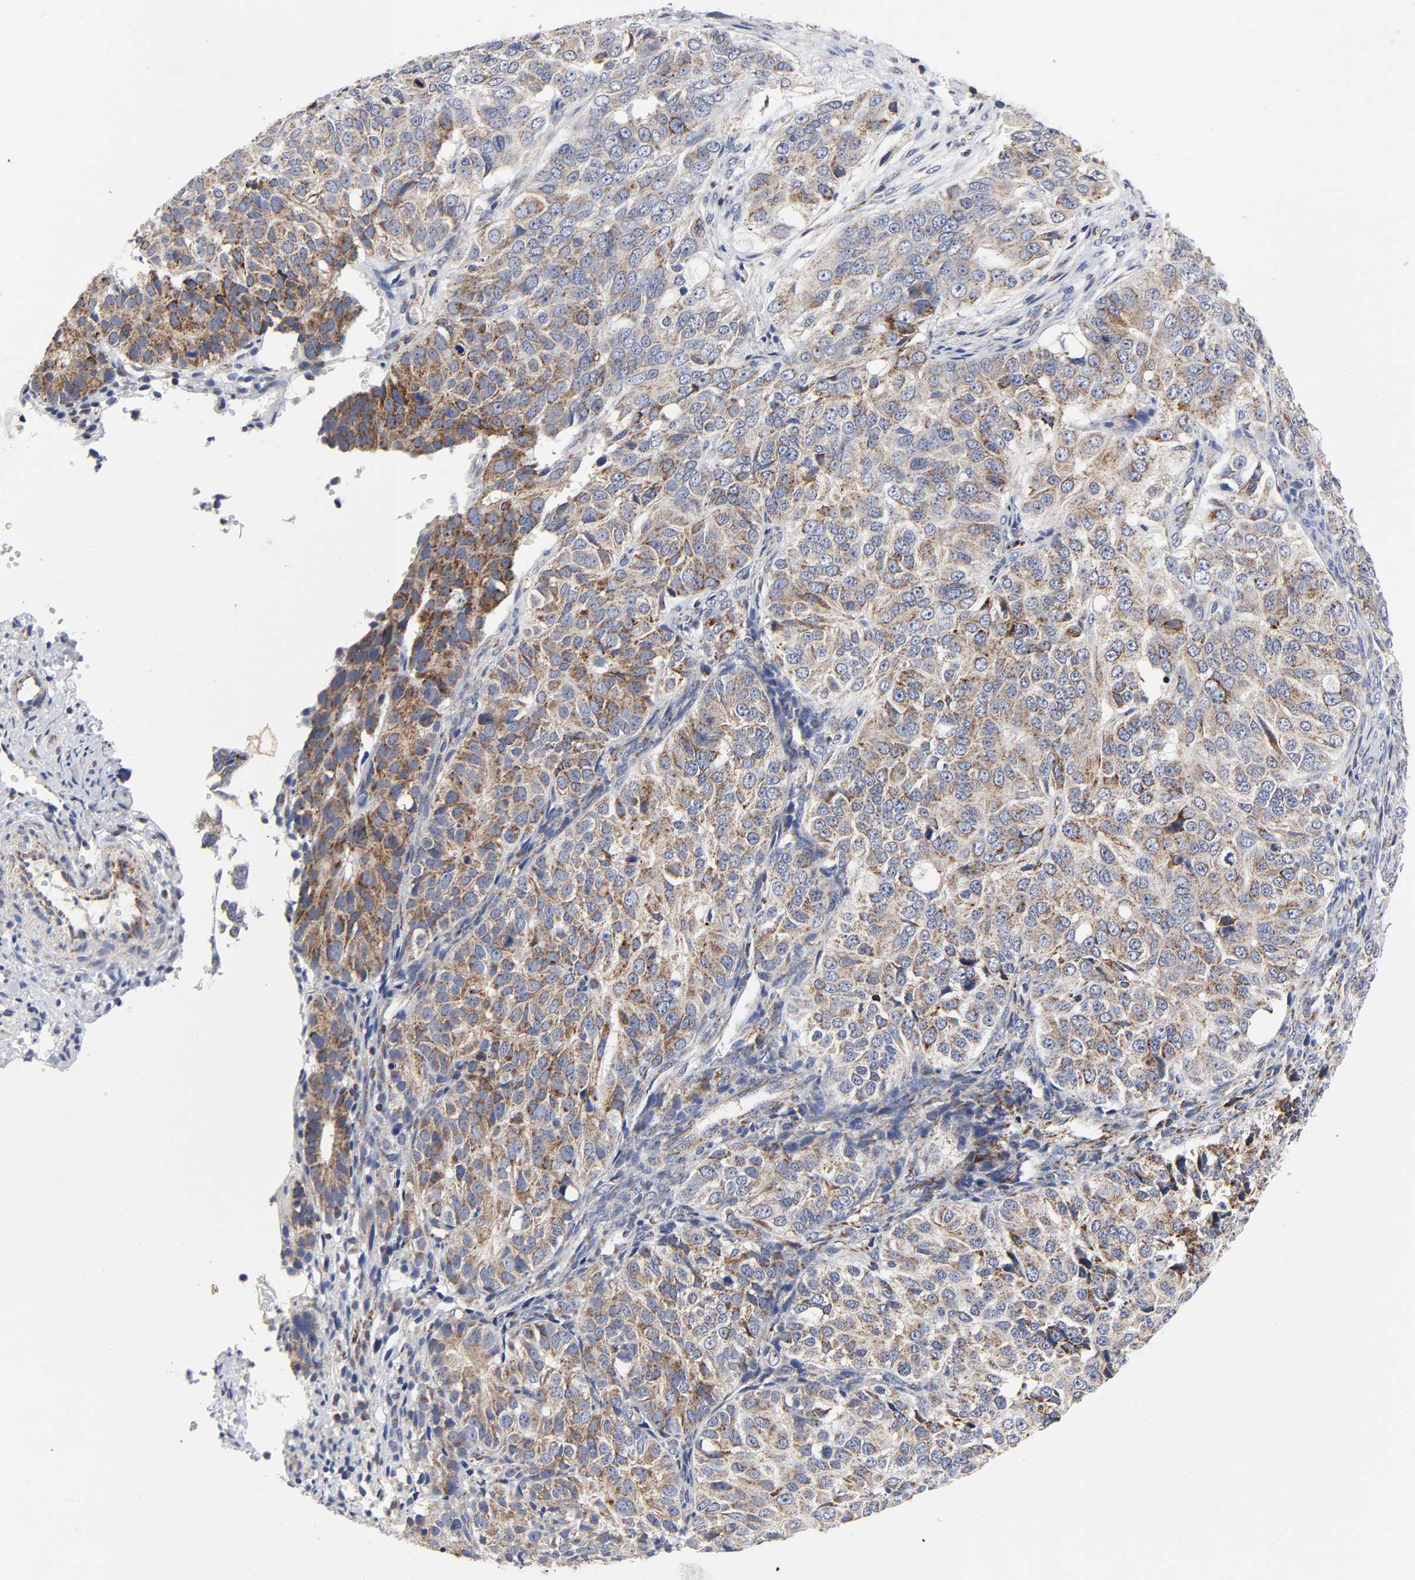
{"staining": {"intensity": "moderate", "quantity": "25%-75%", "location": "cytoplasmic/membranous"}, "tissue": "ovarian cancer", "cell_type": "Tumor cells", "image_type": "cancer", "snomed": [{"axis": "morphology", "description": "Carcinoma, endometroid"}, {"axis": "topography", "description": "Ovary"}], "caption": "IHC histopathology image of neoplastic tissue: human ovarian cancer (endometroid carcinoma) stained using immunohistochemistry (IHC) displays medium levels of moderate protein expression localized specifically in the cytoplasmic/membranous of tumor cells, appearing as a cytoplasmic/membranous brown color.", "gene": "AOPEP", "patient": {"sex": "female", "age": 51}}